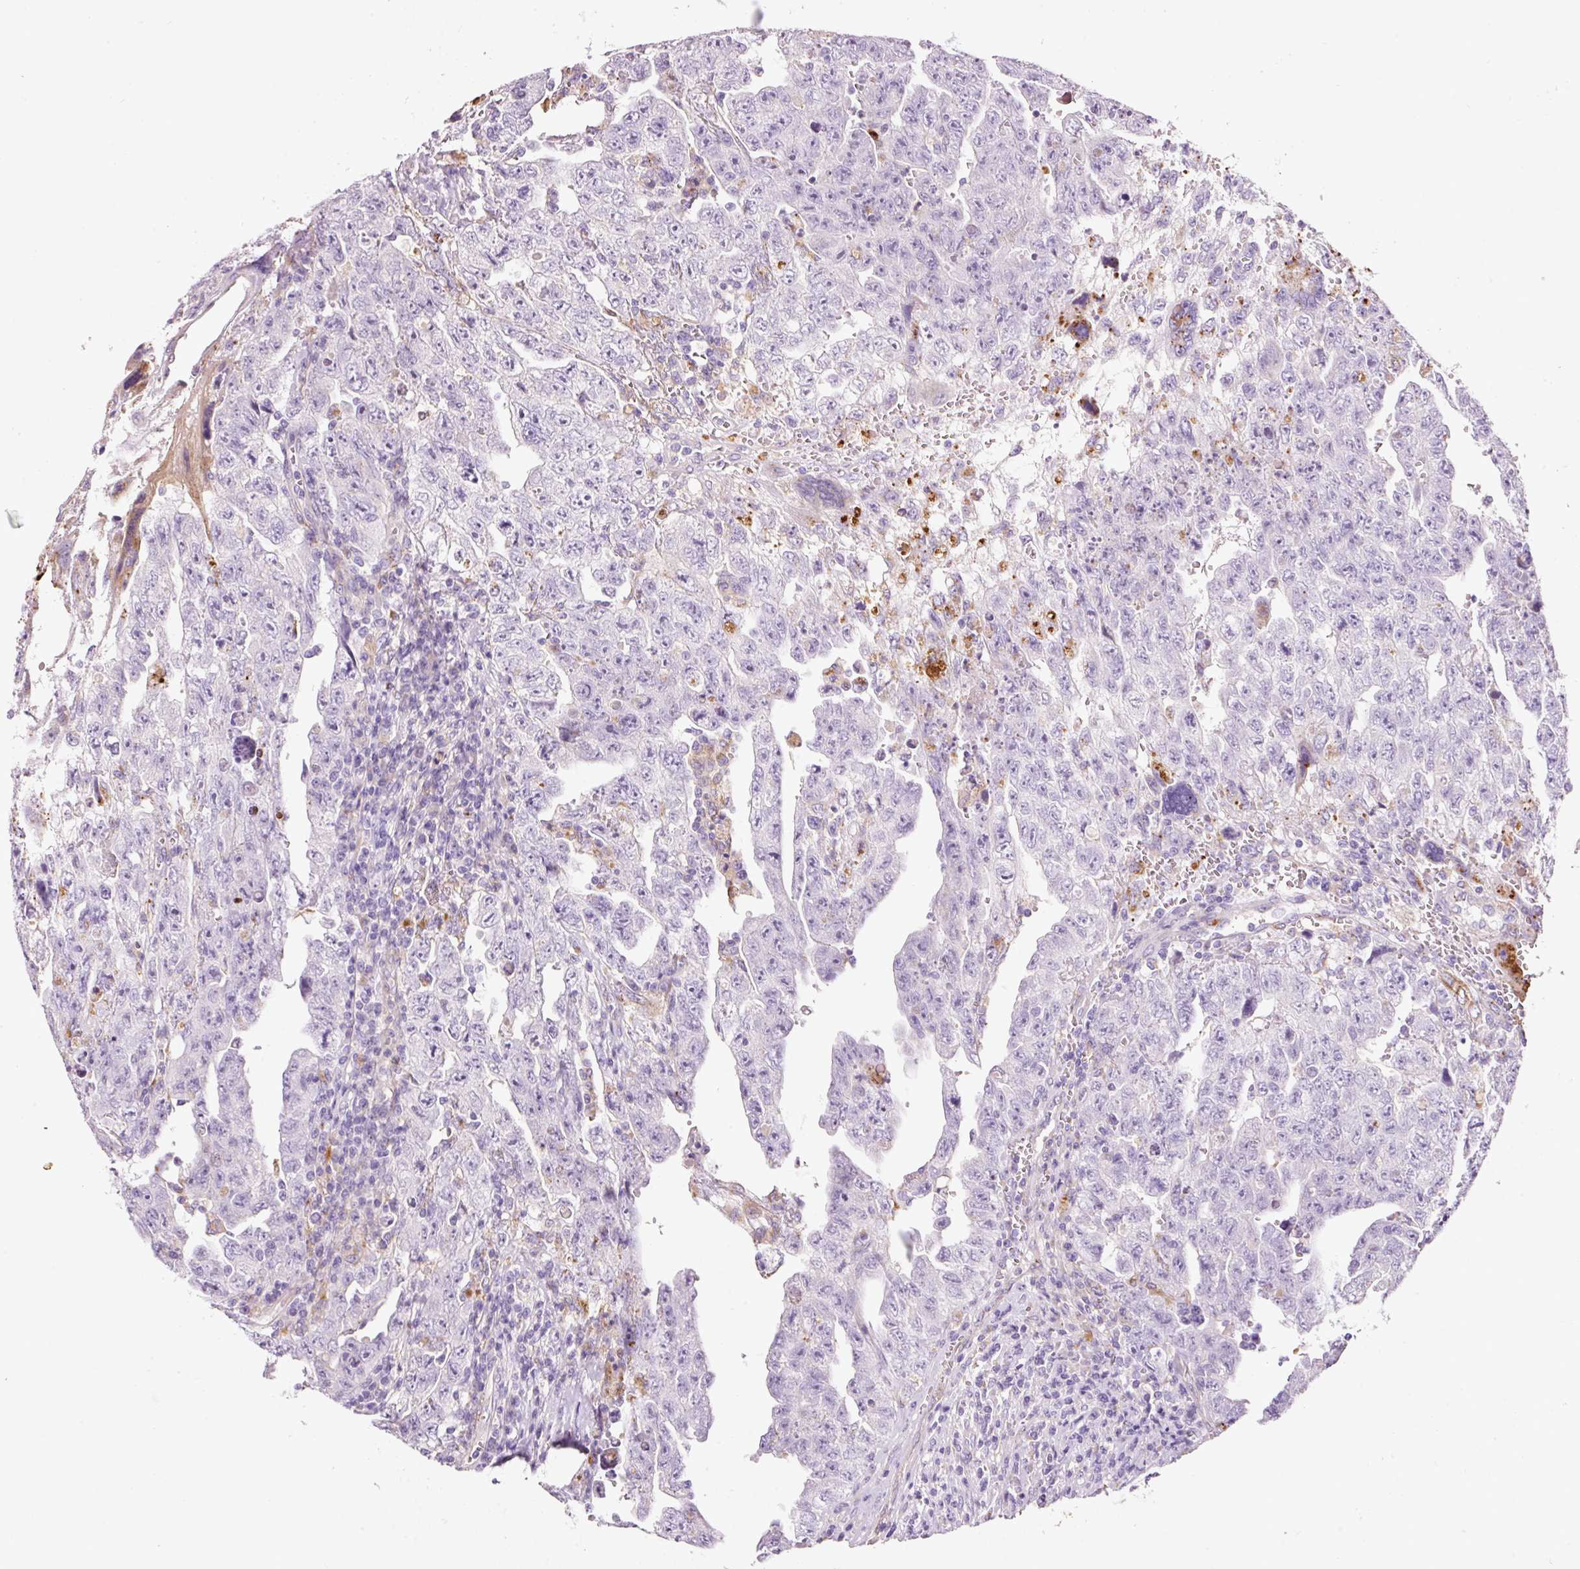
{"staining": {"intensity": "negative", "quantity": "none", "location": "none"}, "tissue": "testis cancer", "cell_type": "Tumor cells", "image_type": "cancer", "snomed": [{"axis": "morphology", "description": "Carcinoma, Embryonal, NOS"}, {"axis": "topography", "description": "Testis"}], "caption": "Tumor cells are negative for protein expression in human testis embryonal carcinoma.", "gene": "TMC8", "patient": {"sex": "male", "age": 28}}